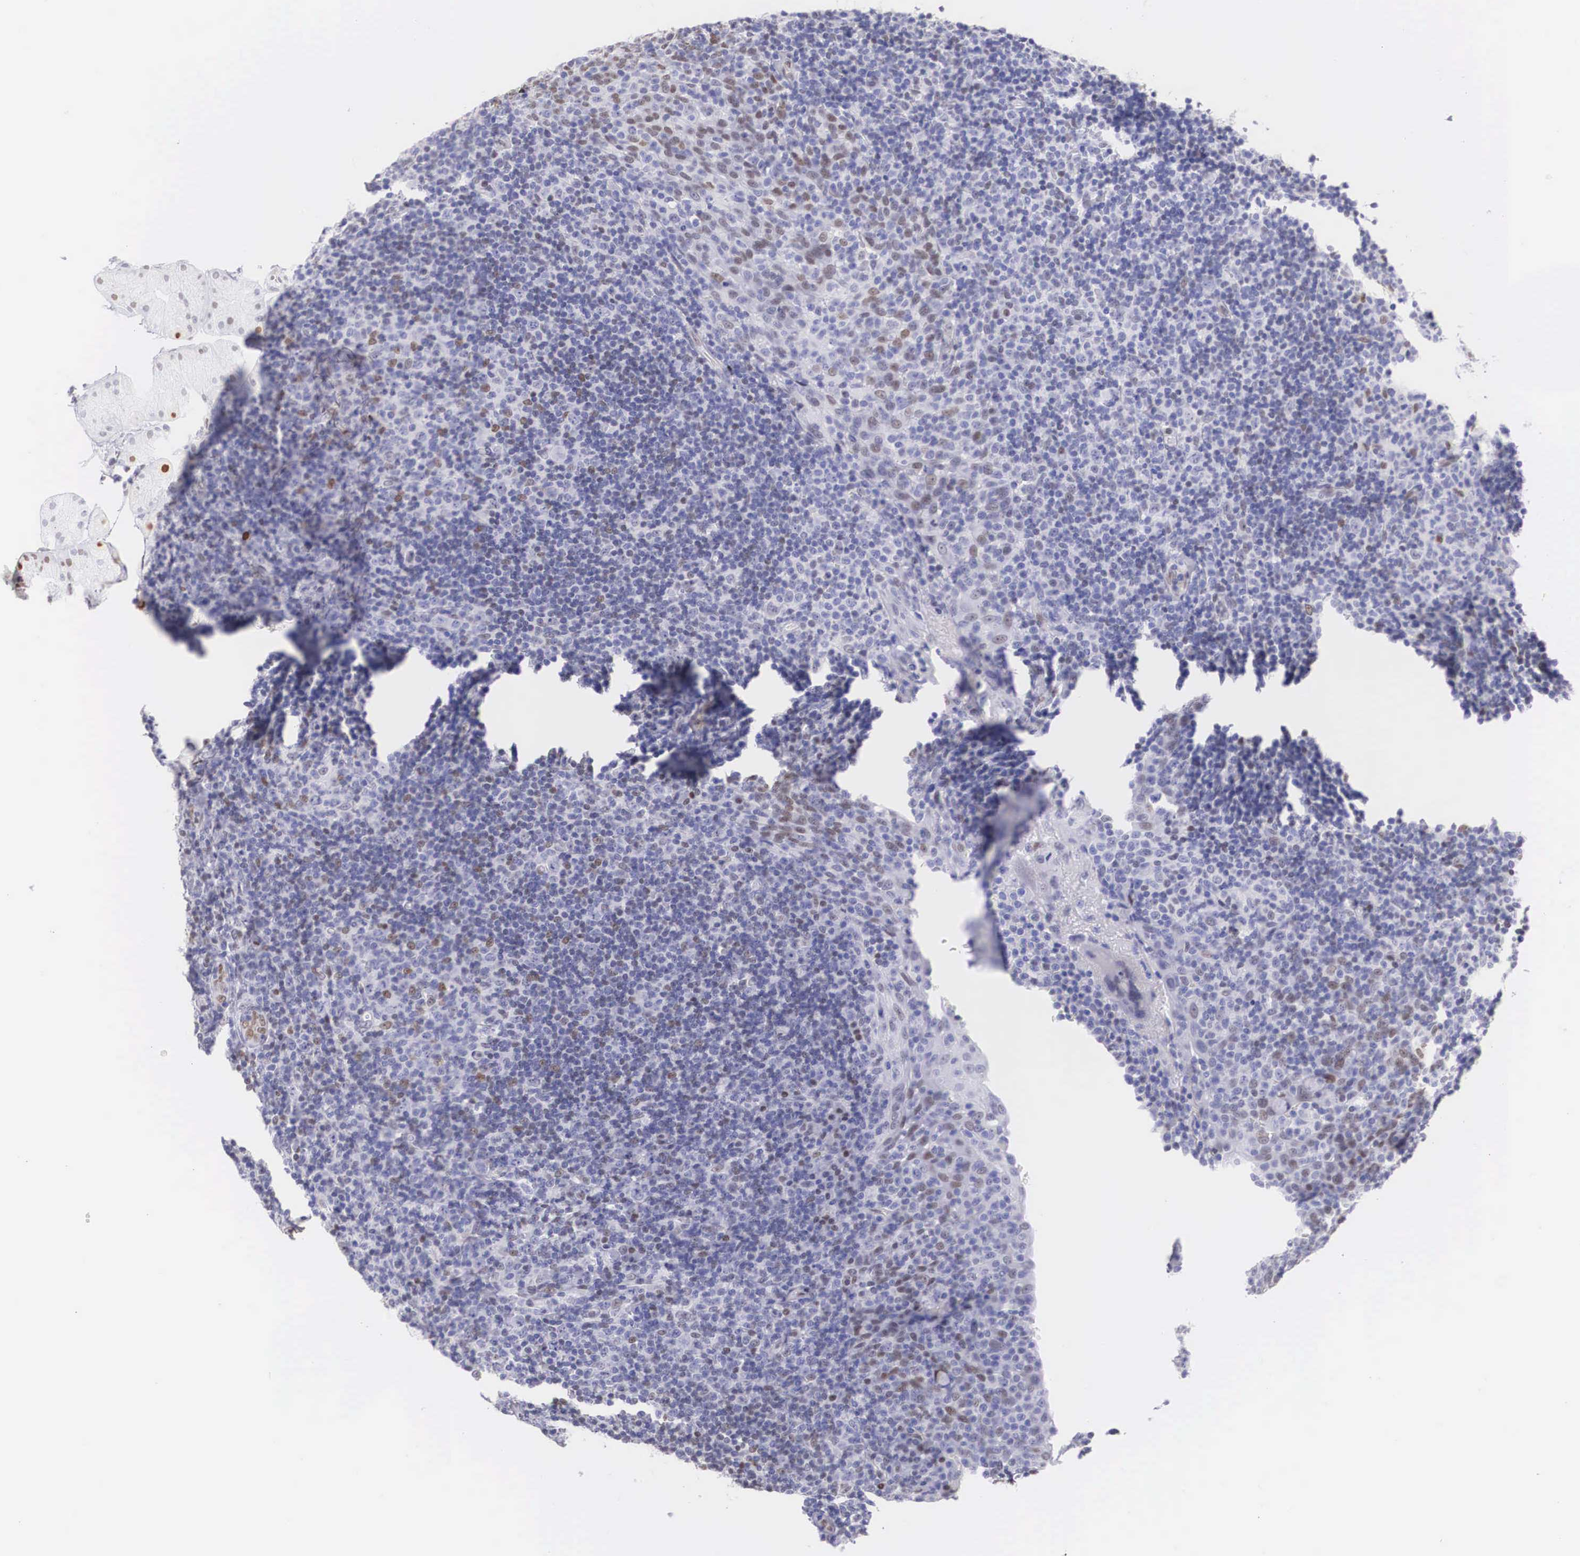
{"staining": {"intensity": "moderate", "quantity": "<25%", "location": "nuclear"}, "tissue": "tonsil", "cell_type": "Germinal center cells", "image_type": "normal", "snomed": [{"axis": "morphology", "description": "Normal tissue, NOS"}, {"axis": "topography", "description": "Tonsil"}], "caption": "High-magnification brightfield microscopy of normal tonsil stained with DAB (3,3'-diaminobenzidine) (brown) and counterstained with hematoxylin (blue). germinal center cells exhibit moderate nuclear staining is identified in about<25% of cells.", "gene": "HMGN5", "patient": {"sex": "female", "age": 3}}